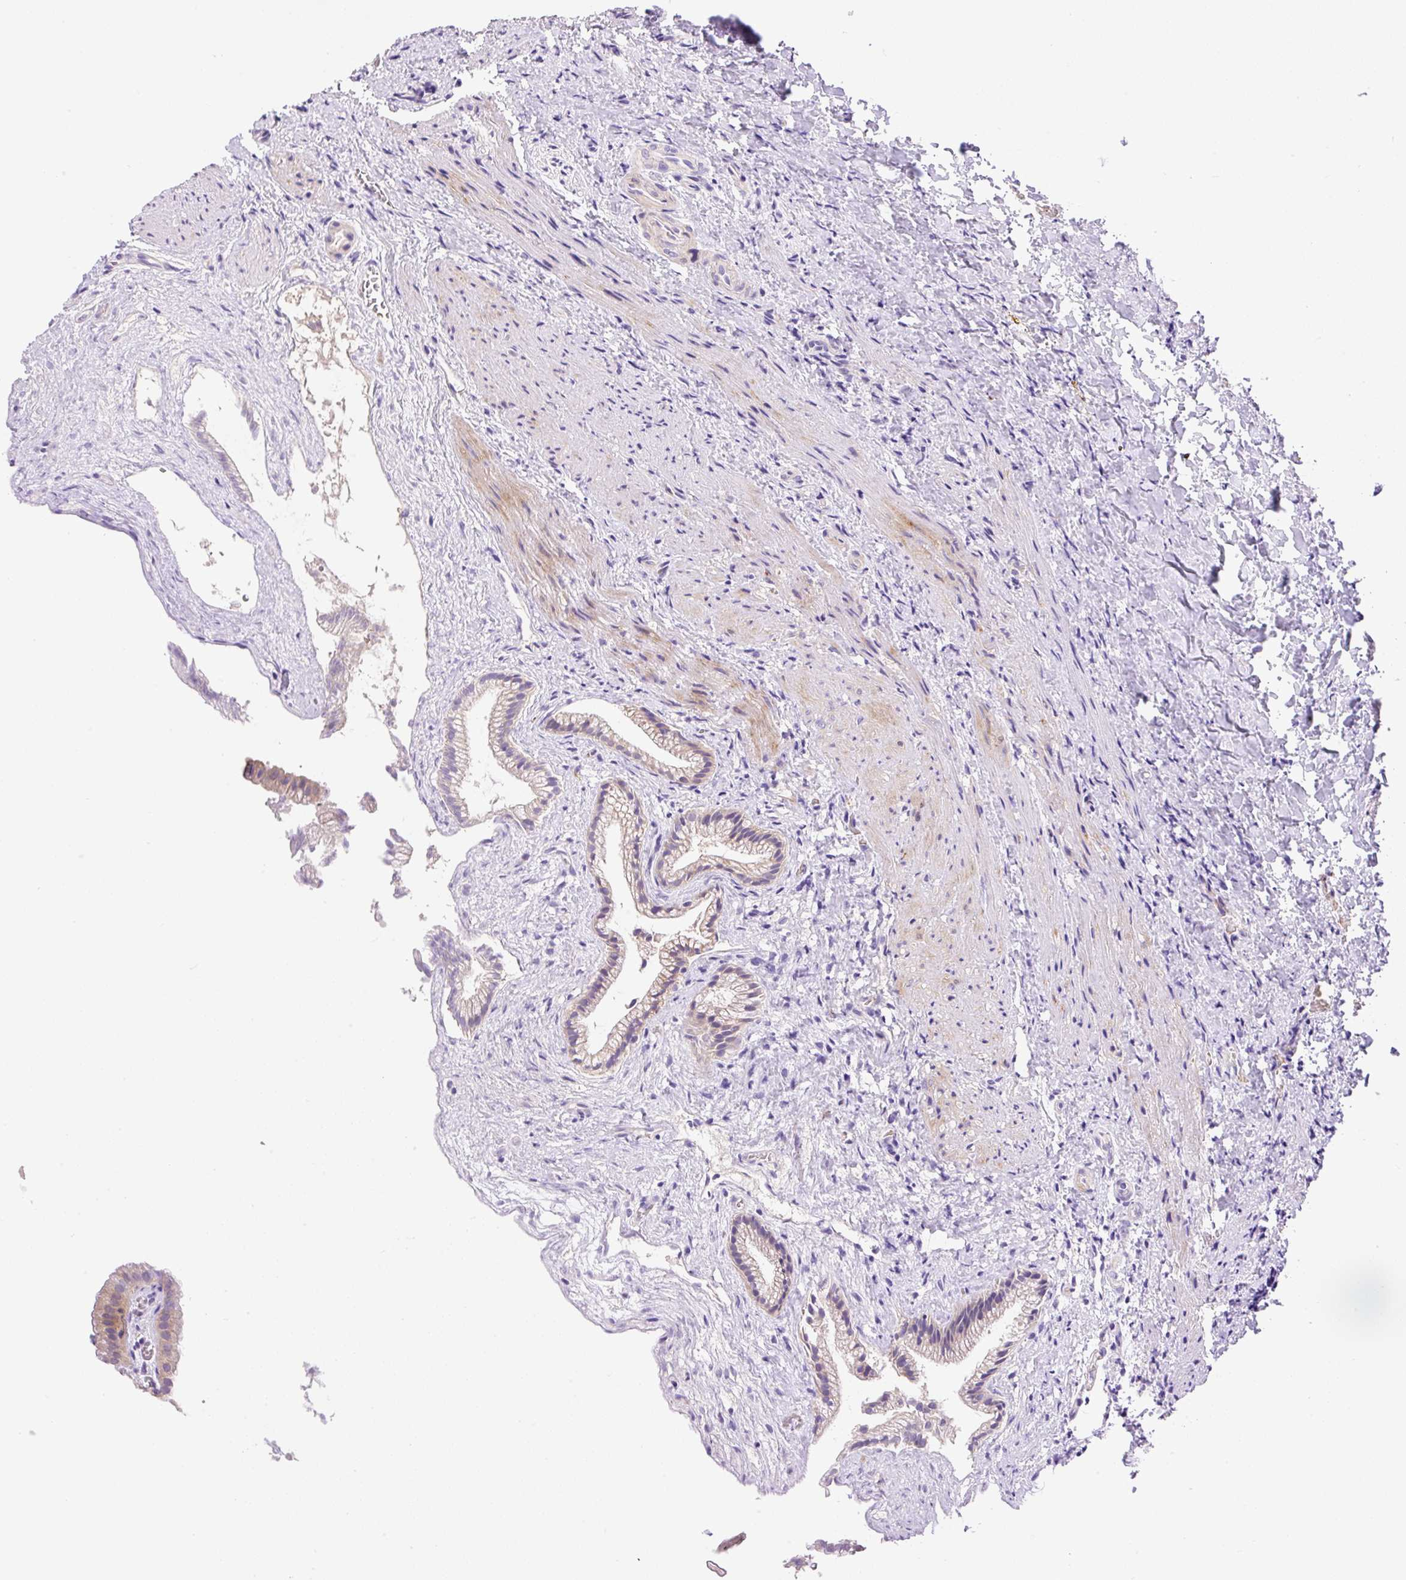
{"staining": {"intensity": "moderate", "quantity": "25%-75%", "location": "cytoplasmic/membranous"}, "tissue": "gallbladder", "cell_type": "Glandular cells", "image_type": "normal", "snomed": [{"axis": "morphology", "description": "Normal tissue, NOS"}, {"axis": "morphology", "description": "Inflammation, NOS"}, {"axis": "topography", "description": "Gallbladder"}], "caption": "A medium amount of moderate cytoplasmic/membranous staining is seen in approximately 25%-75% of glandular cells in normal gallbladder.", "gene": "LHFPL5", "patient": {"sex": "male", "age": 51}}